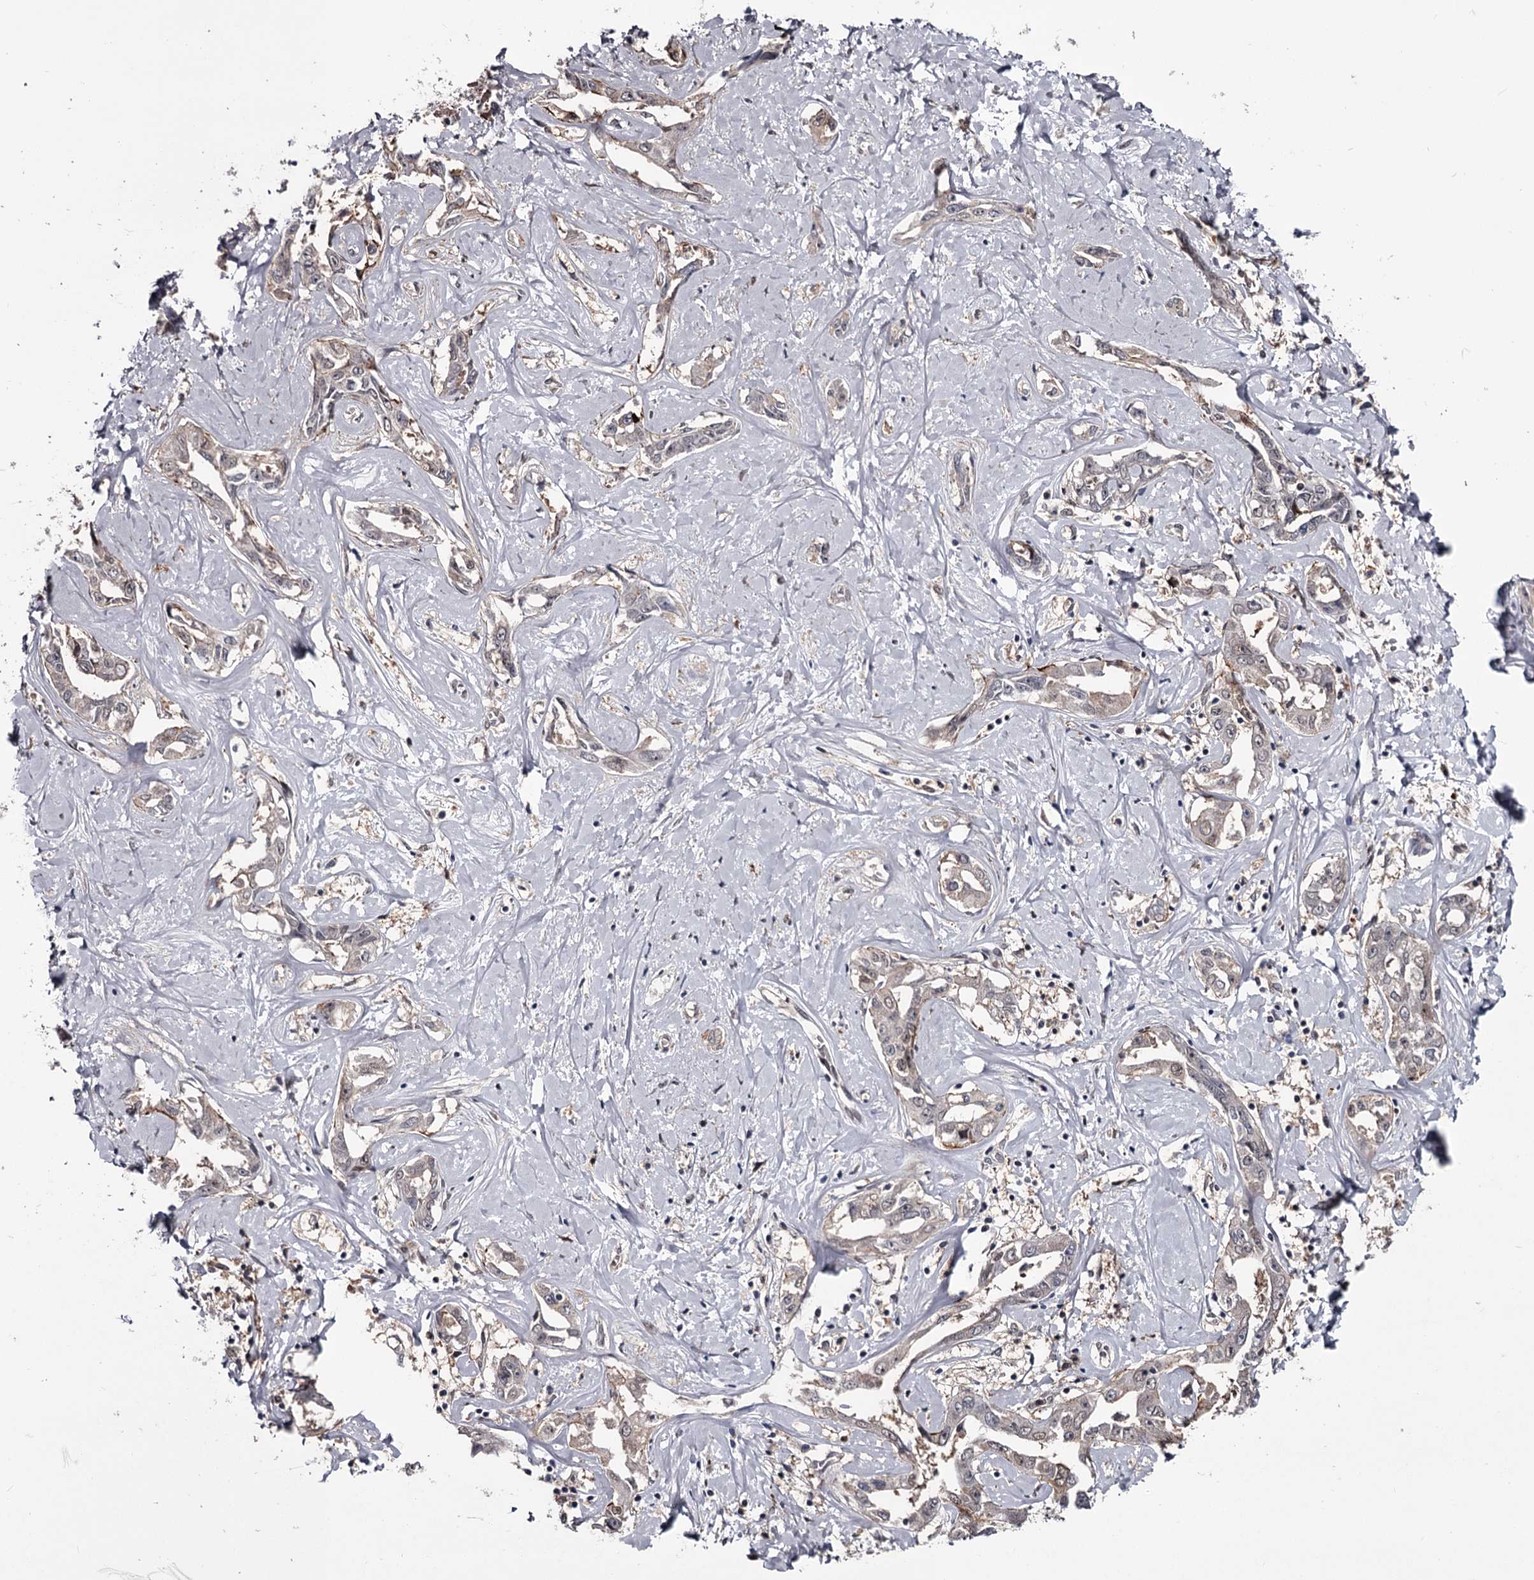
{"staining": {"intensity": "weak", "quantity": "<25%", "location": "cytoplasmic/membranous"}, "tissue": "liver cancer", "cell_type": "Tumor cells", "image_type": "cancer", "snomed": [{"axis": "morphology", "description": "Cholangiocarcinoma"}, {"axis": "topography", "description": "Liver"}], "caption": "An IHC image of liver cholangiocarcinoma is shown. There is no staining in tumor cells of liver cholangiocarcinoma.", "gene": "DAO", "patient": {"sex": "male", "age": 59}}